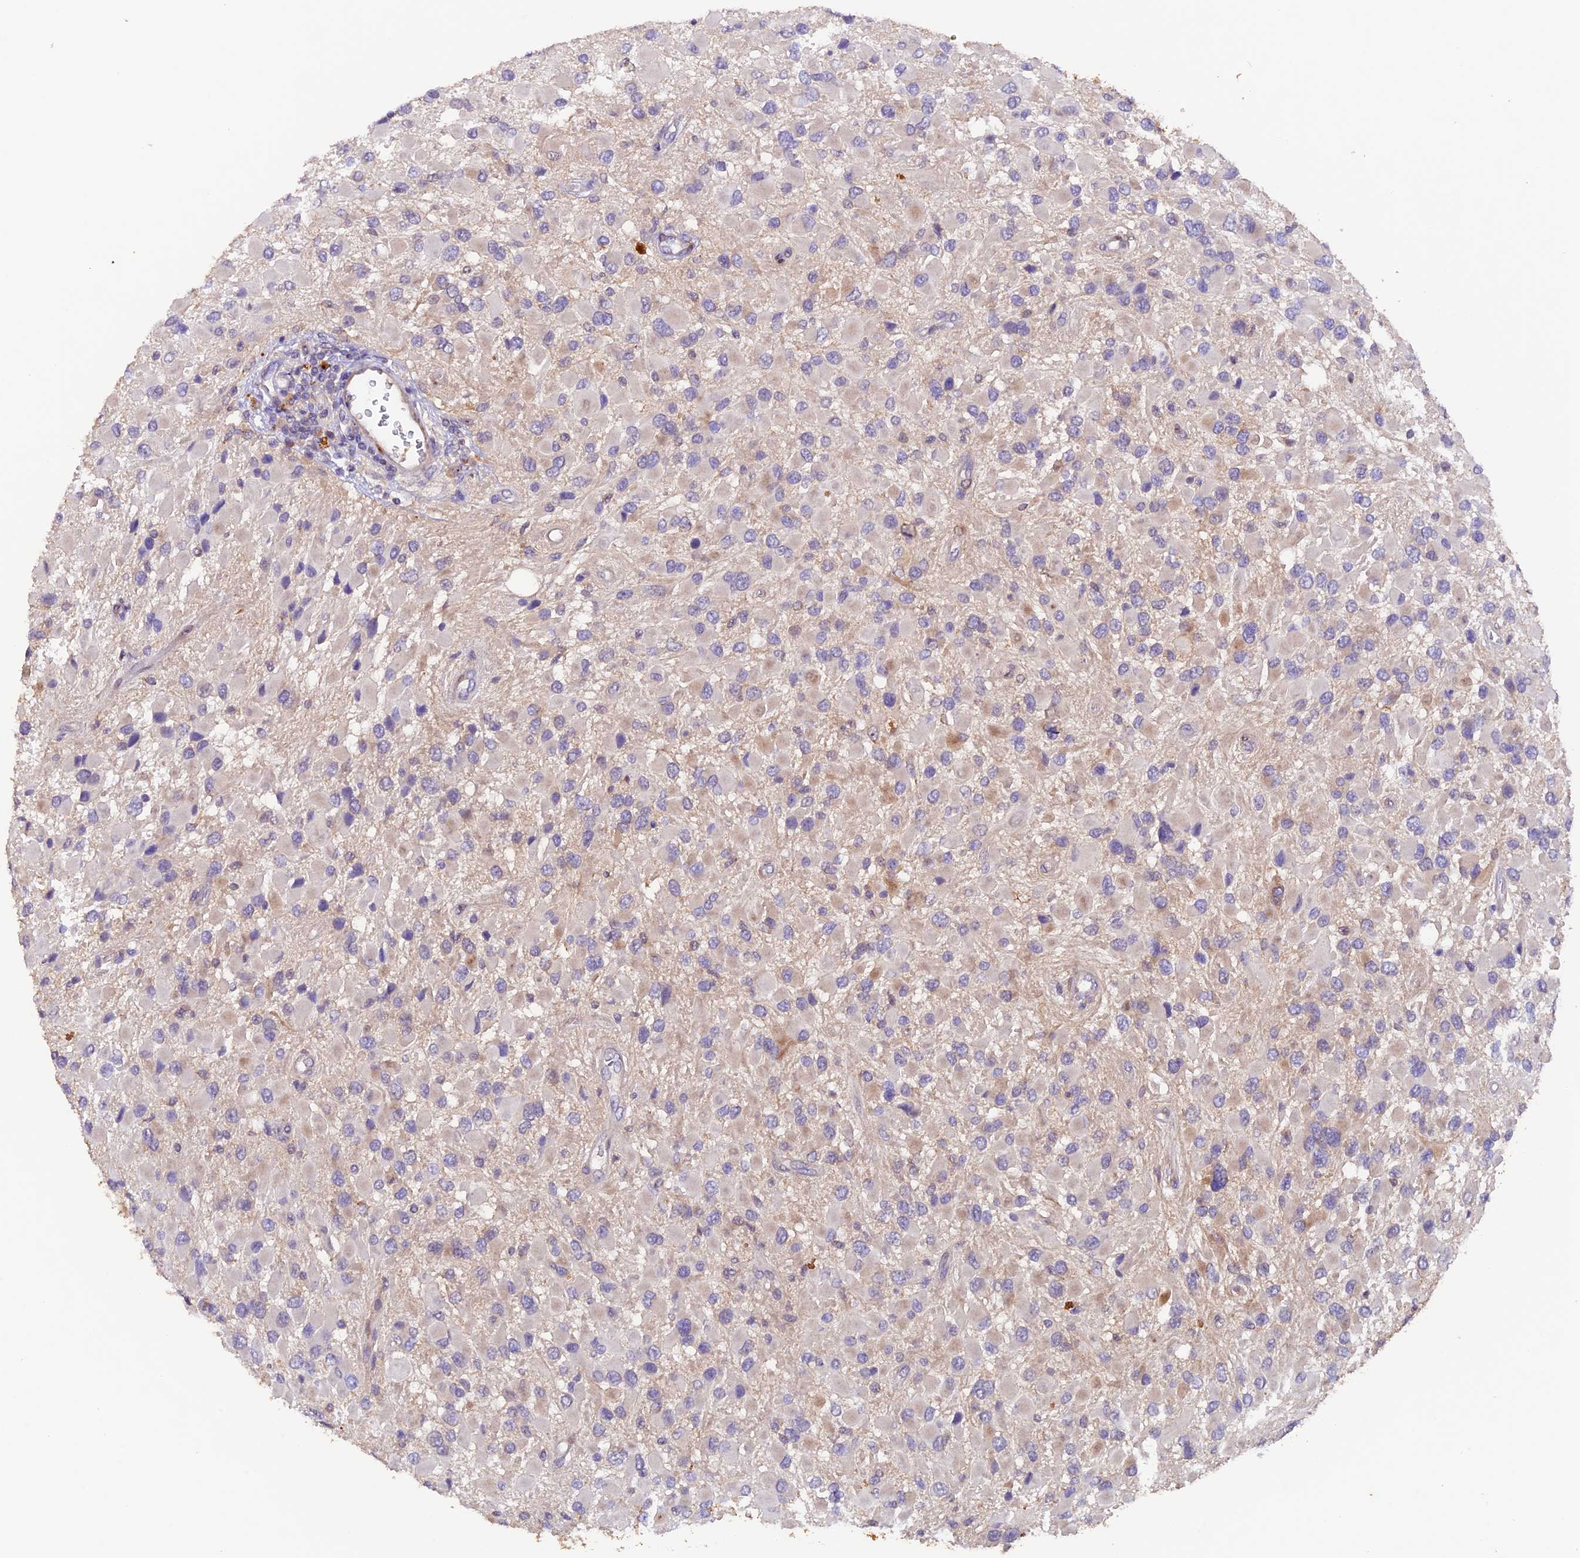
{"staining": {"intensity": "weak", "quantity": "<25%", "location": "cytoplasmic/membranous"}, "tissue": "glioma", "cell_type": "Tumor cells", "image_type": "cancer", "snomed": [{"axis": "morphology", "description": "Glioma, malignant, High grade"}, {"axis": "topography", "description": "Brain"}], "caption": "This is a histopathology image of IHC staining of high-grade glioma (malignant), which shows no staining in tumor cells.", "gene": "NCK2", "patient": {"sex": "male", "age": 53}}